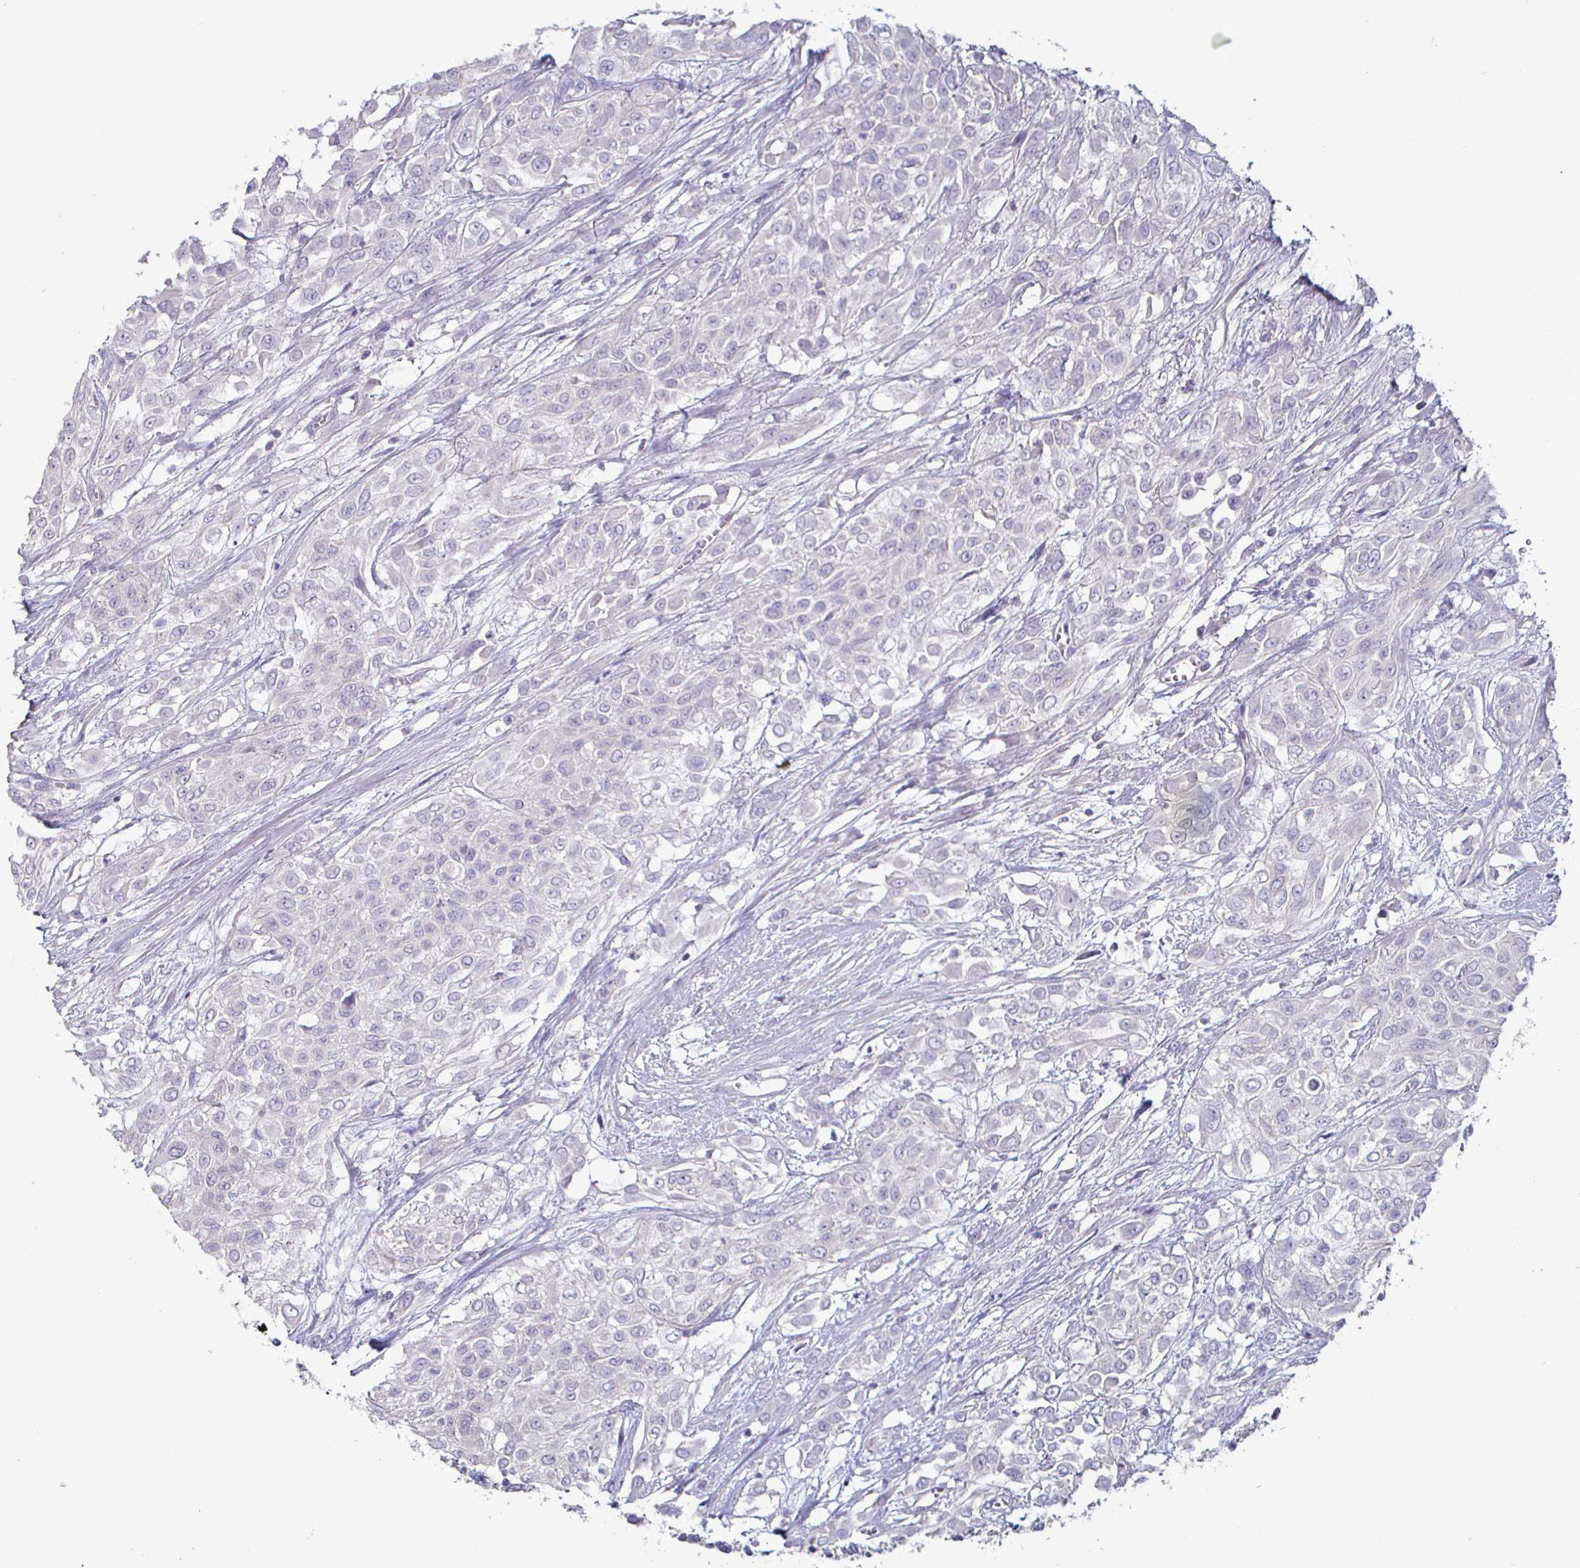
{"staining": {"intensity": "negative", "quantity": "none", "location": "none"}, "tissue": "urothelial cancer", "cell_type": "Tumor cells", "image_type": "cancer", "snomed": [{"axis": "morphology", "description": "Urothelial carcinoma, High grade"}, {"axis": "topography", "description": "Urinary bladder"}], "caption": "Tumor cells are negative for brown protein staining in urothelial cancer. The staining was performed using DAB to visualize the protein expression in brown, while the nuclei were stained in blue with hematoxylin (Magnification: 20x).", "gene": "ENPP1", "patient": {"sex": "male", "age": 57}}